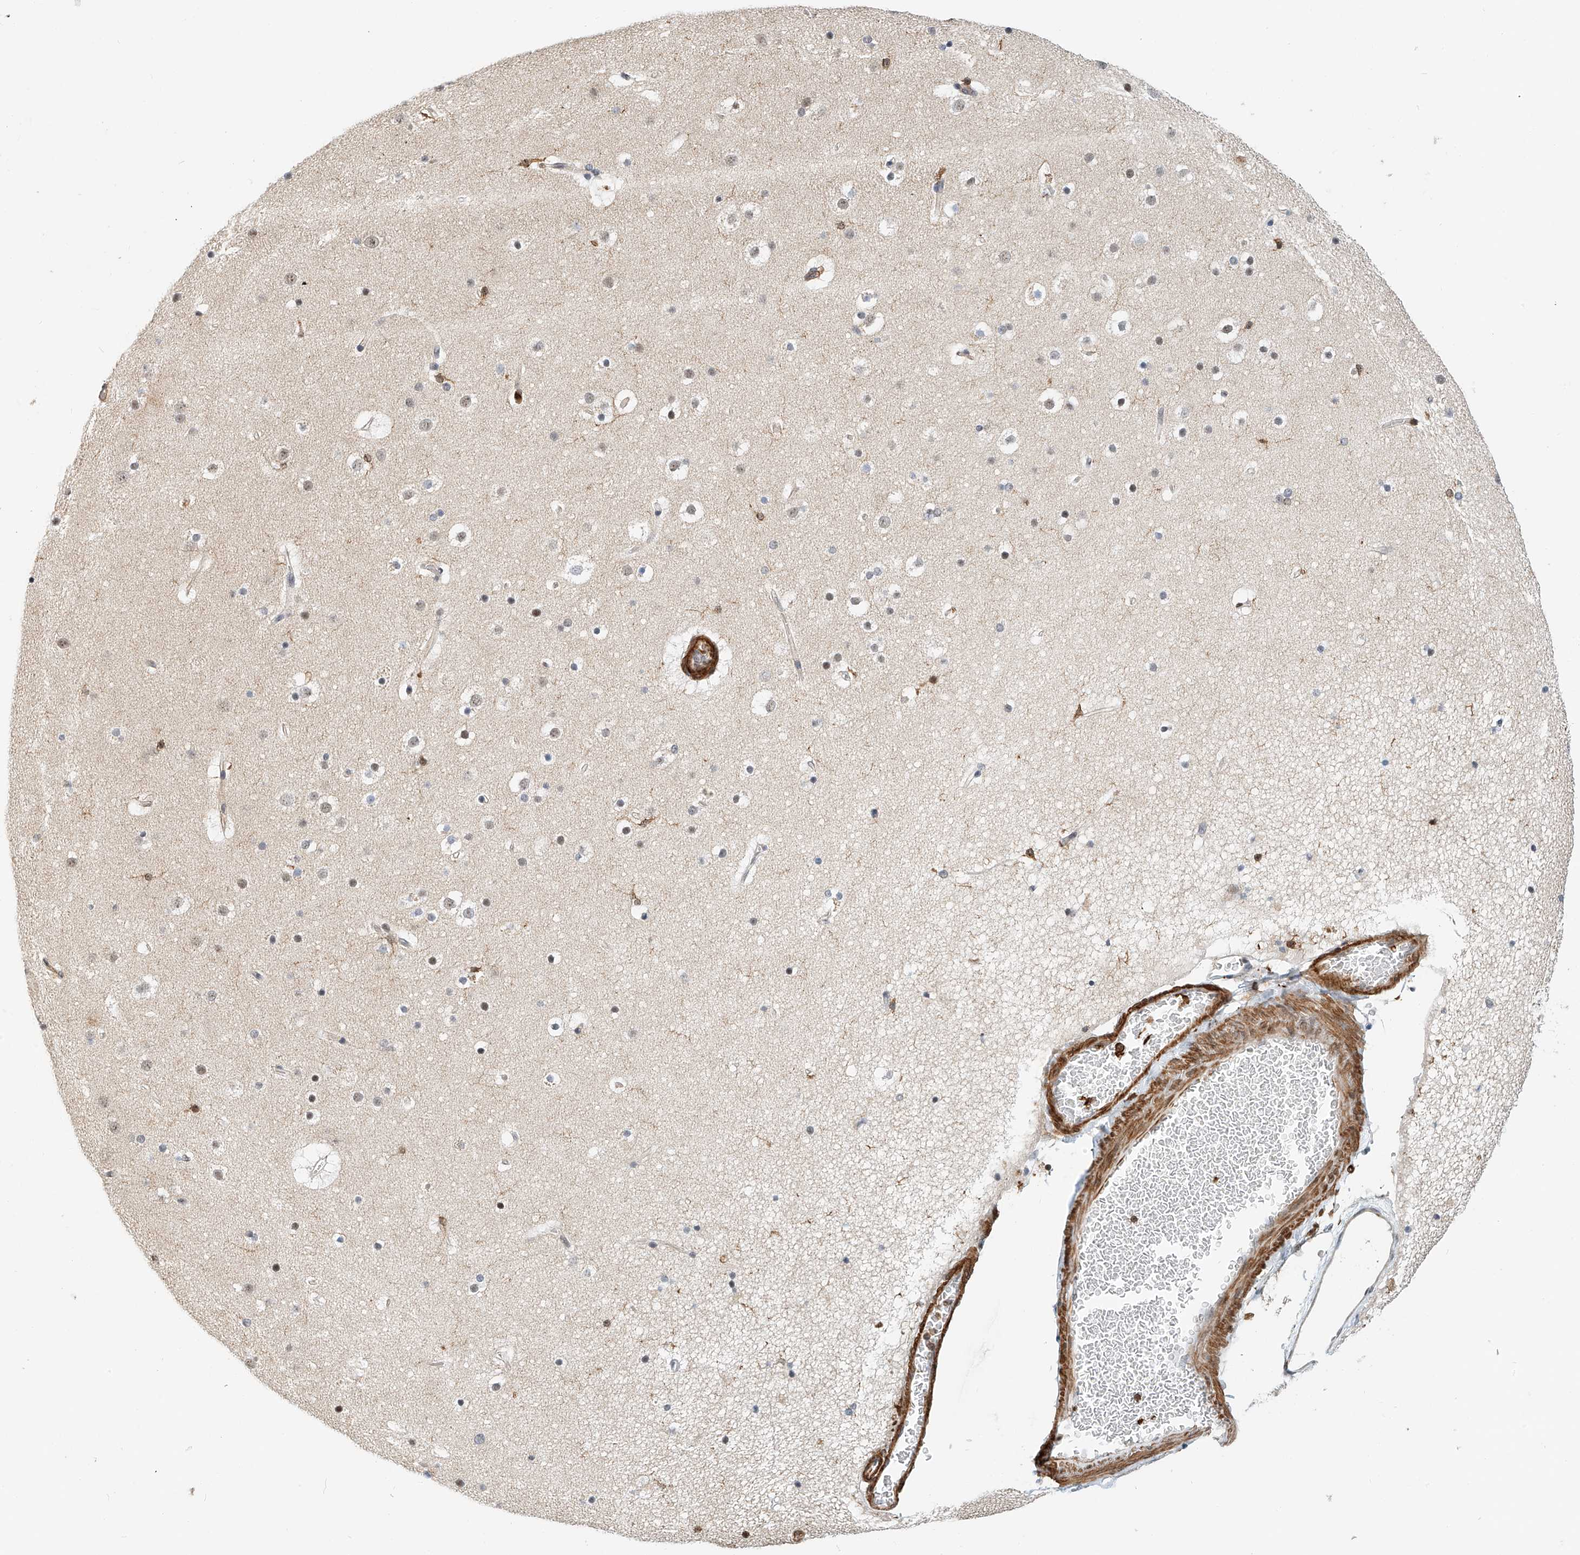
{"staining": {"intensity": "negative", "quantity": "none", "location": "none"}, "tissue": "cerebral cortex", "cell_type": "Endothelial cells", "image_type": "normal", "snomed": [{"axis": "morphology", "description": "Normal tissue, NOS"}, {"axis": "topography", "description": "Cerebral cortex"}], "caption": "This is an IHC histopathology image of unremarkable cerebral cortex. There is no staining in endothelial cells.", "gene": "MICAL1", "patient": {"sex": "male", "age": 57}}